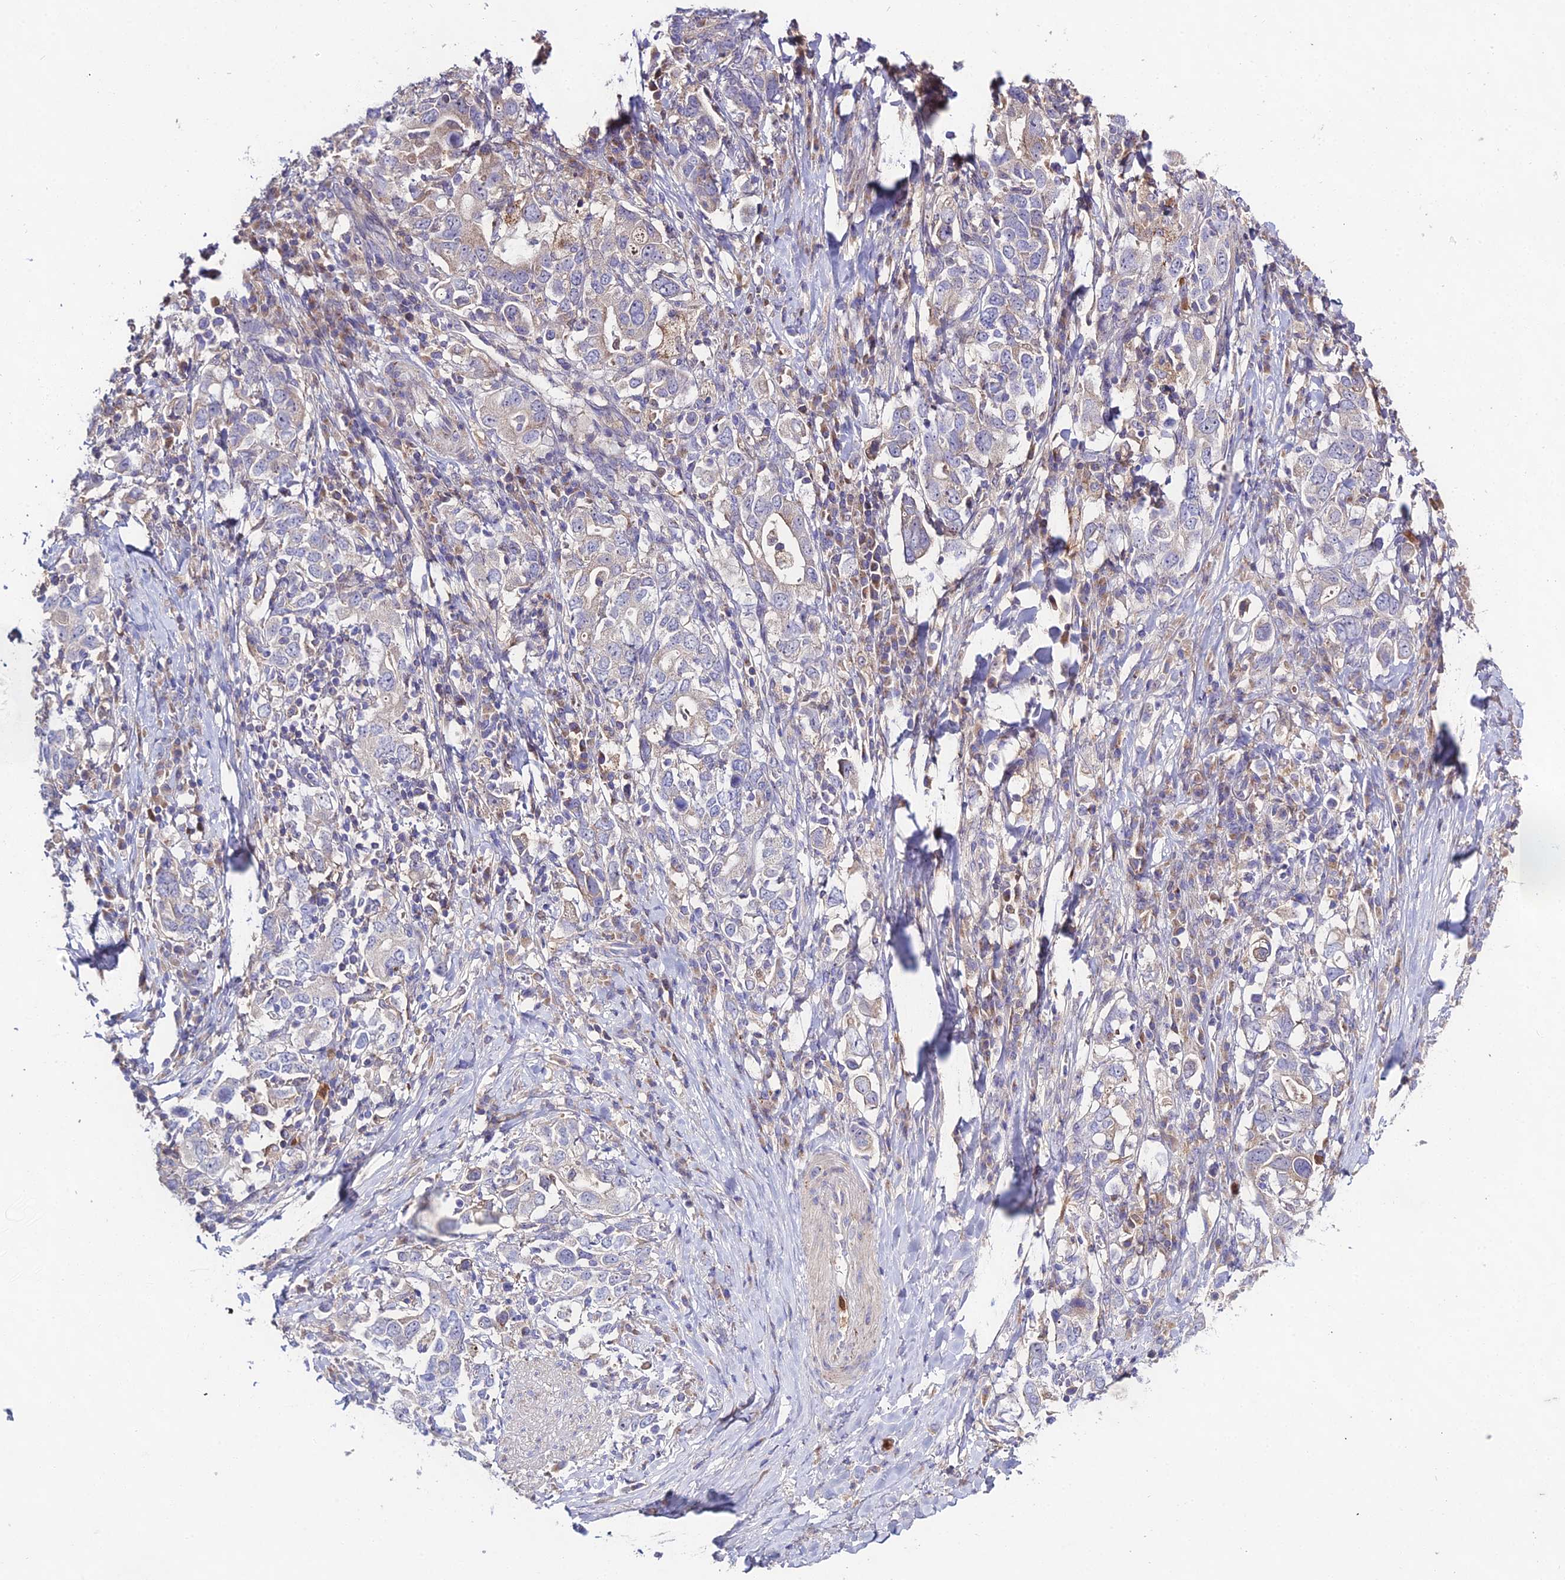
{"staining": {"intensity": "negative", "quantity": "none", "location": "none"}, "tissue": "stomach cancer", "cell_type": "Tumor cells", "image_type": "cancer", "snomed": [{"axis": "morphology", "description": "Adenocarcinoma, NOS"}, {"axis": "topography", "description": "Stomach, upper"}, {"axis": "topography", "description": "Stomach"}], "caption": "Stomach adenocarcinoma was stained to show a protein in brown. There is no significant staining in tumor cells. Brightfield microscopy of IHC stained with DAB (brown) and hematoxylin (blue), captured at high magnification.", "gene": "EID2", "patient": {"sex": "male", "age": 62}}